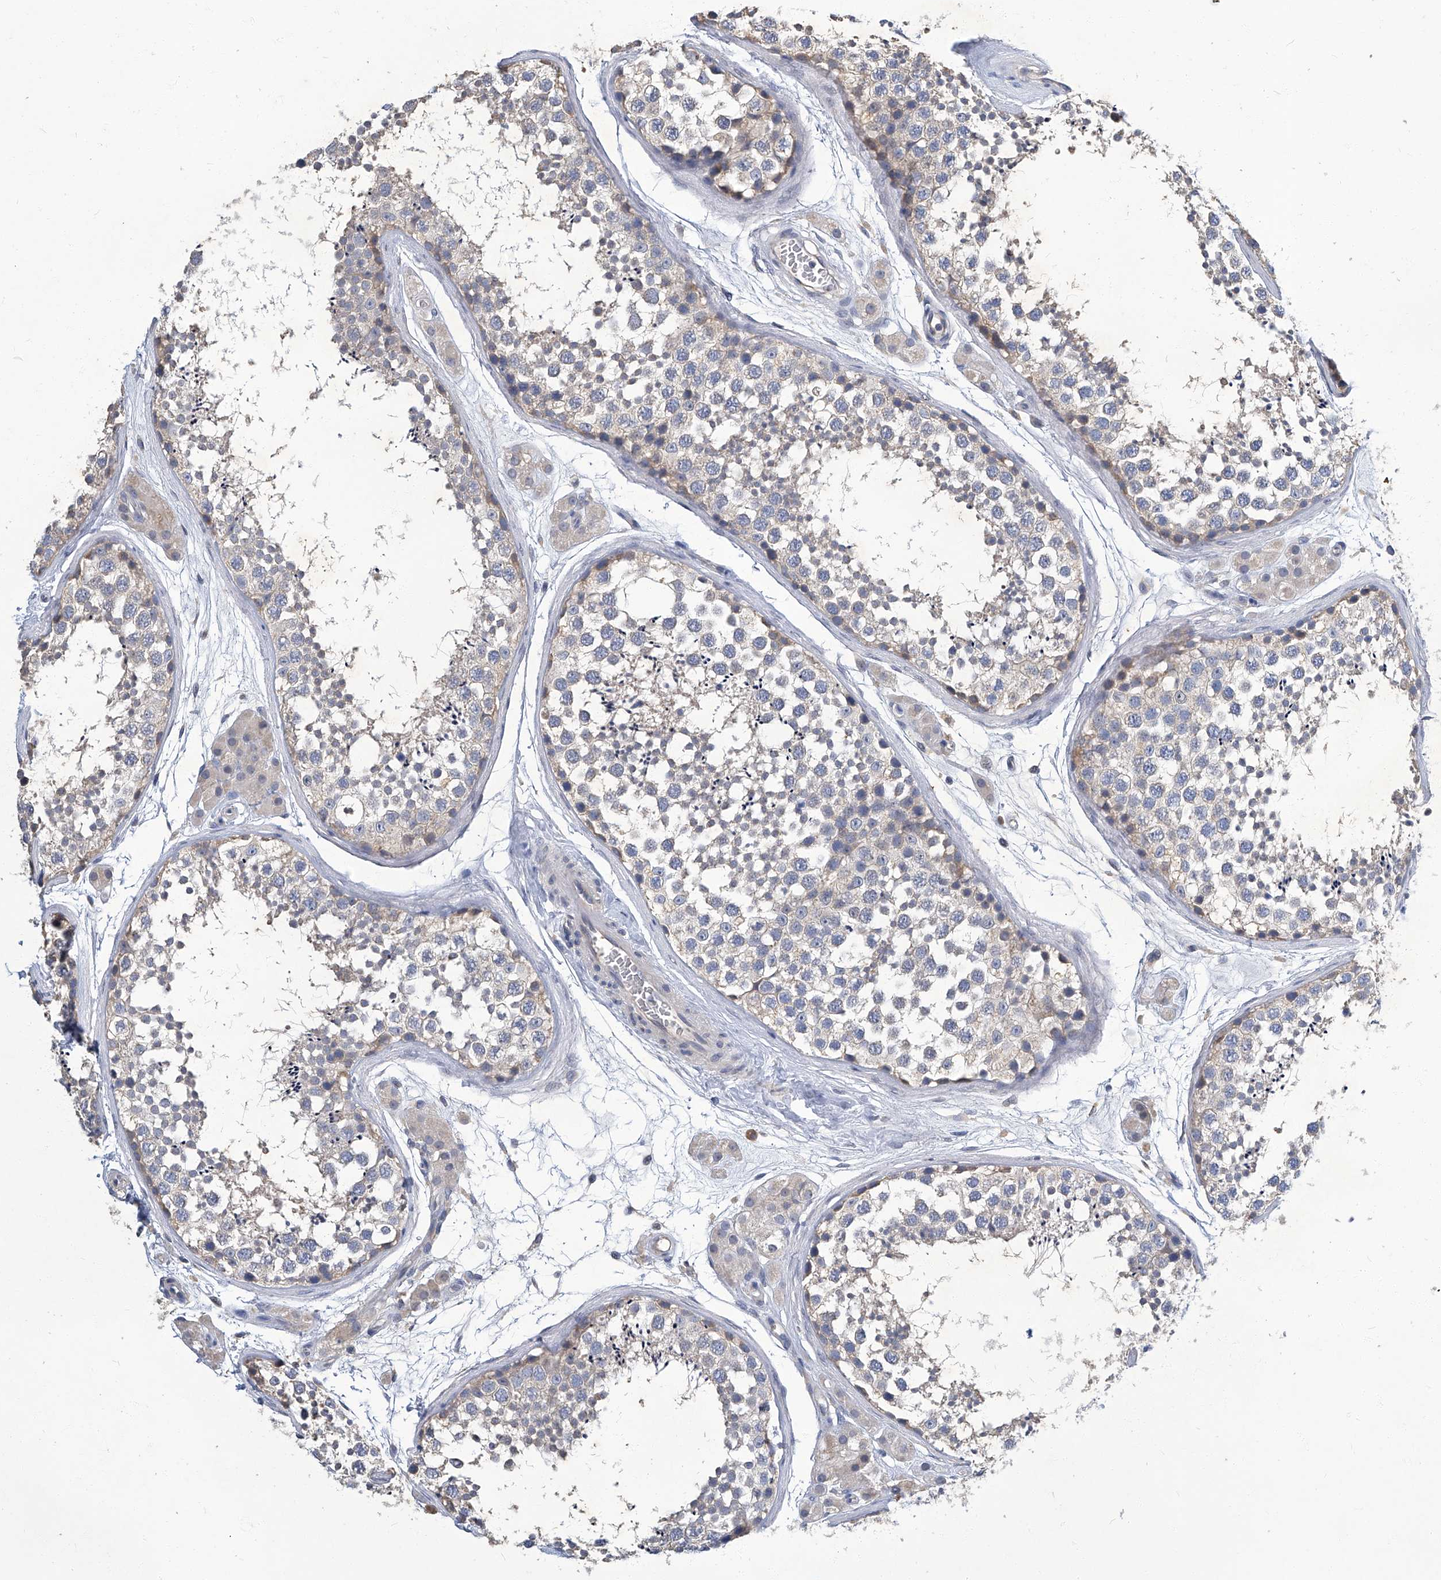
{"staining": {"intensity": "negative", "quantity": "none", "location": "none"}, "tissue": "testis", "cell_type": "Cells in seminiferous ducts", "image_type": "normal", "snomed": [{"axis": "morphology", "description": "Normal tissue, NOS"}, {"axis": "topography", "description": "Testis"}], "caption": "Immunohistochemistry micrograph of benign testis: testis stained with DAB shows no significant protein staining in cells in seminiferous ducts. The staining was performed using DAB (3,3'-diaminobenzidine) to visualize the protein expression in brown, while the nuclei were stained in blue with hematoxylin (Magnification: 20x).", "gene": "TGFBR1", "patient": {"sex": "male", "age": 56}}